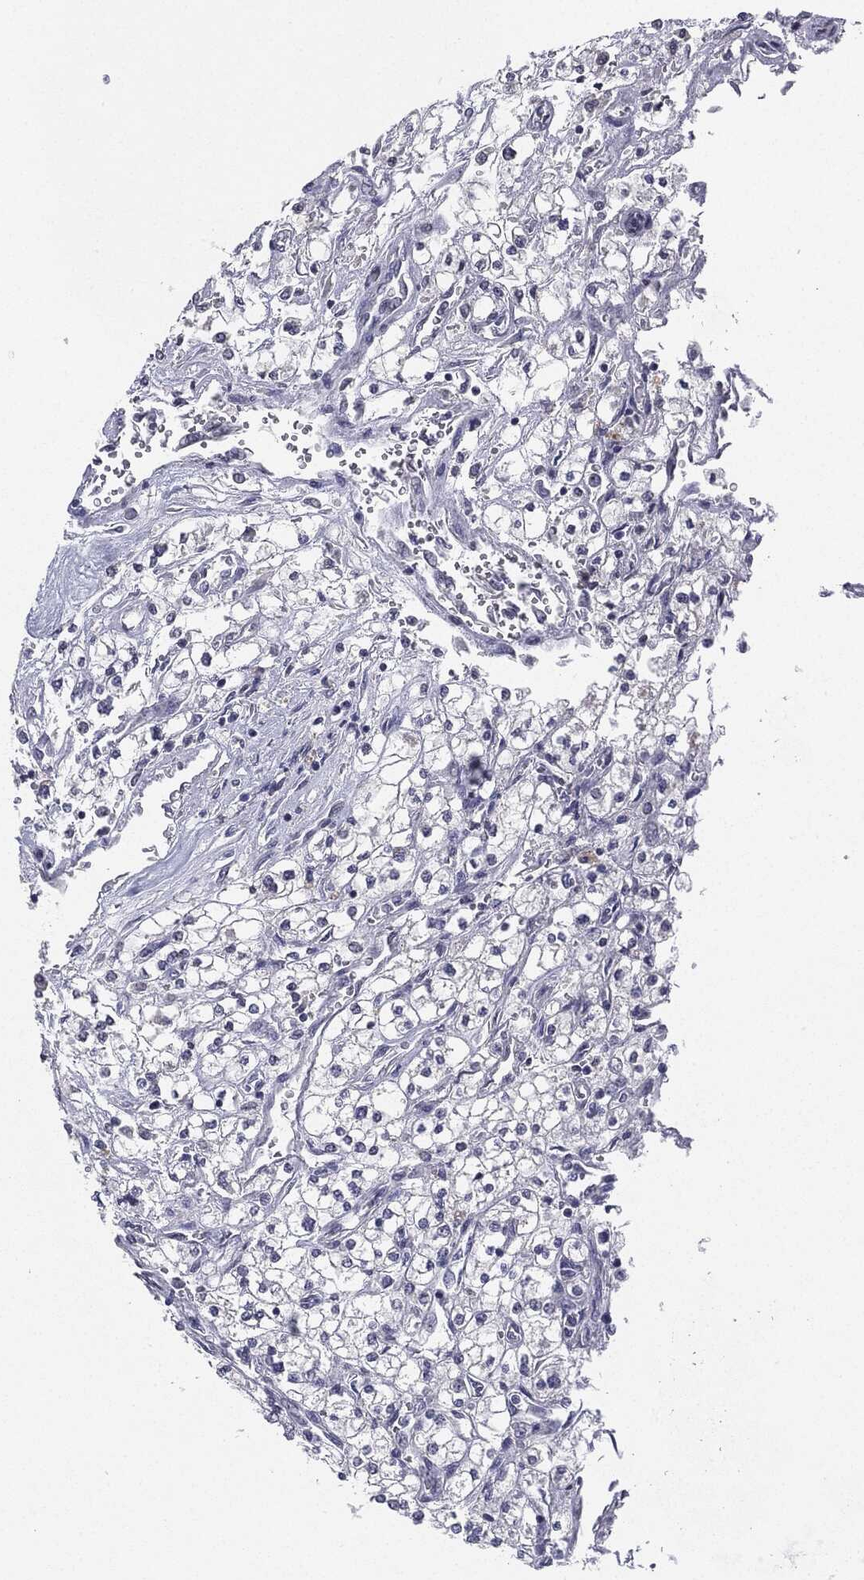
{"staining": {"intensity": "negative", "quantity": "none", "location": "none"}, "tissue": "renal cancer", "cell_type": "Tumor cells", "image_type": "cancer", "snomed": [{"axis": "morphology", "description": "Adenocarcinoma, NOS"}, {"axis": "topography", "description": "Kidney"}], "caption": "Tumor cells are negative for protein expression in human renal cancer (adenocarcinoma).", "gene": "SERPINB4", "patient": {"sex": "male", "age": 80}}